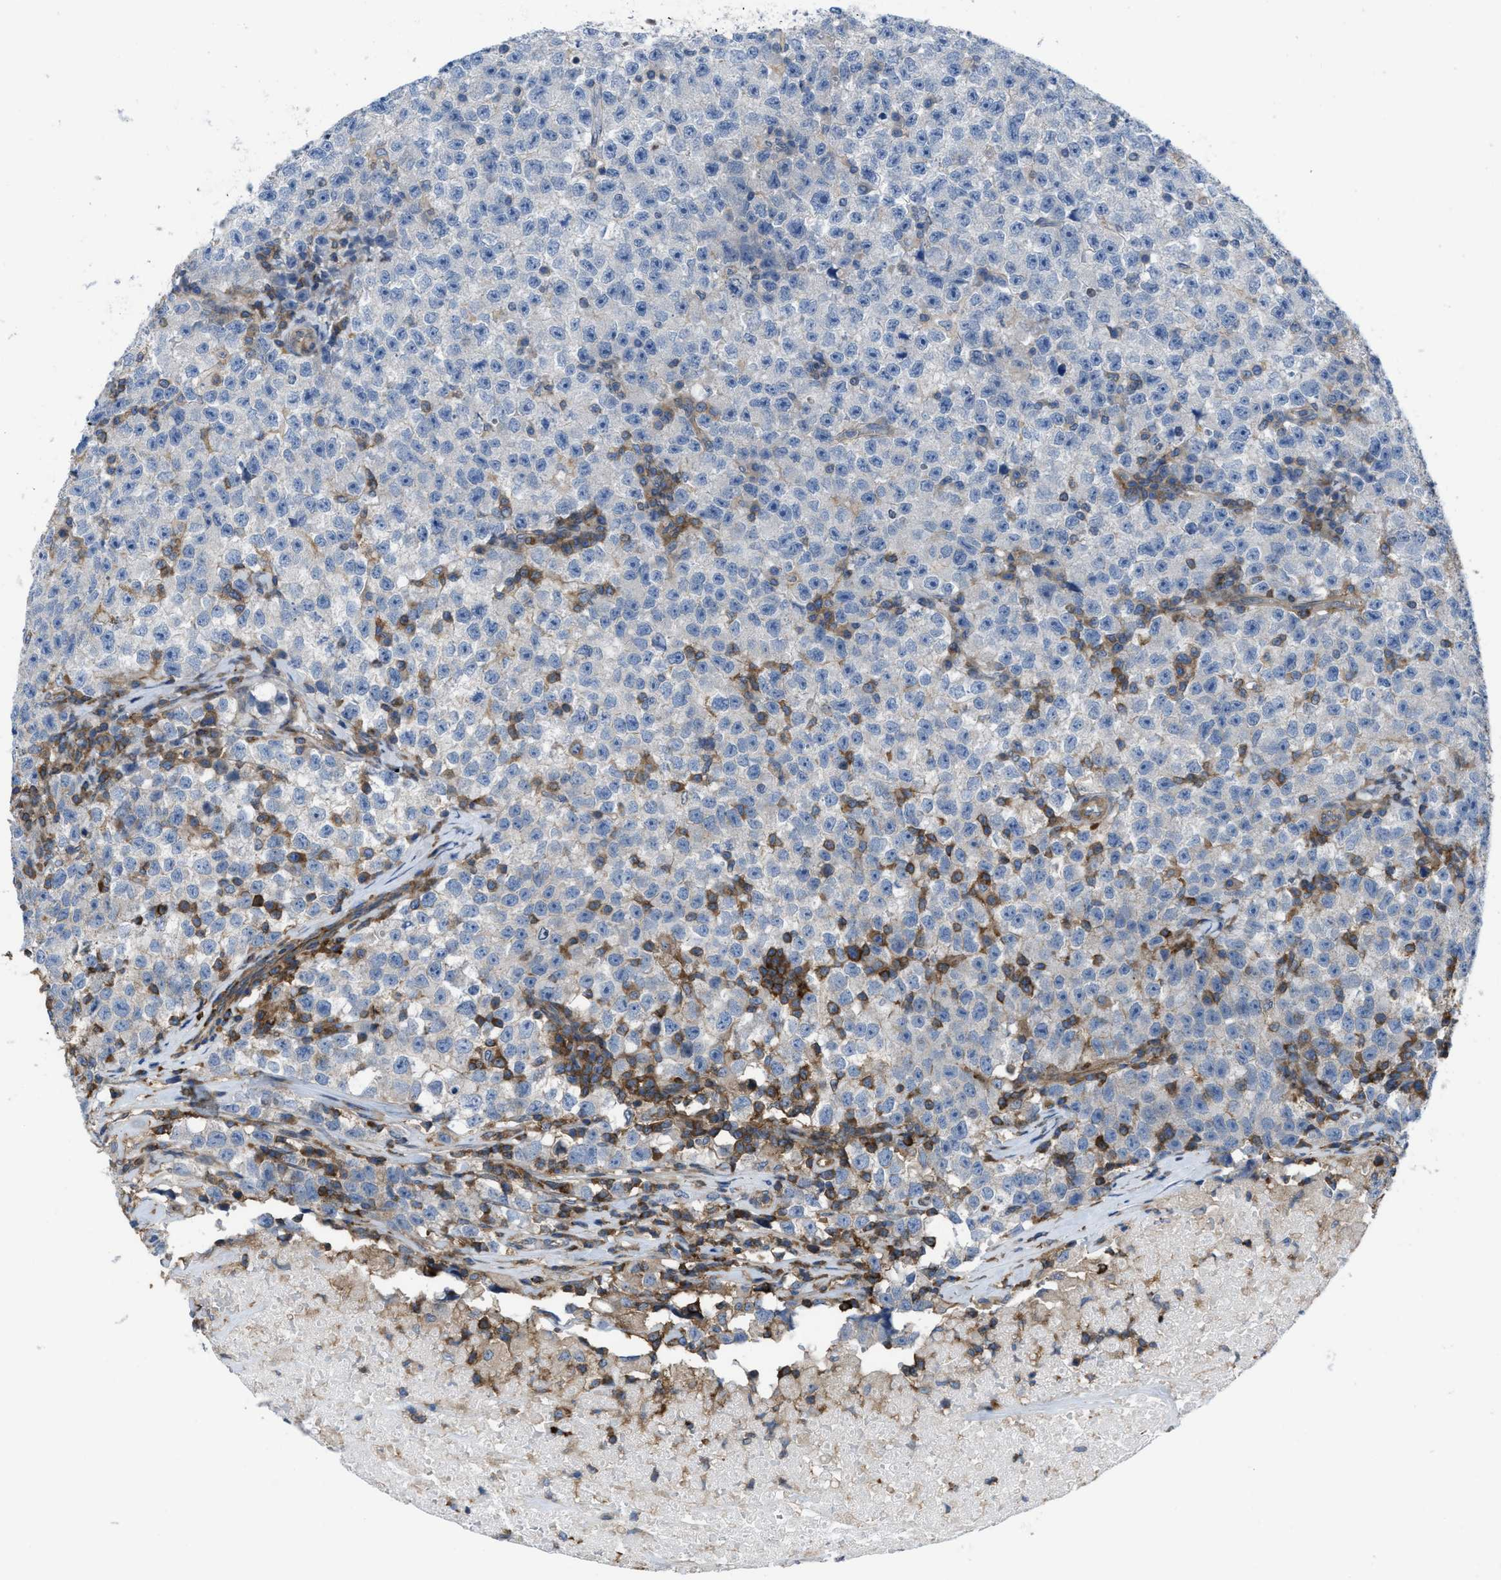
{"staining": {"intensity": "negative", "quantity": "none", "location": "none"}, "tissue": "testis cancer", "cell_type": "Tumor cells", "image_type": "cancer", "snomed": [{"axis": "morphology", "description": "Seminoma, NOS"}, {"axis": "topography", "description": "Testis"}], "caption": "The IHC histopathology image has no significant positivity in tumor cells of testis seminoma tissue.", "gene": "MYO18A", "patient": {"sex": "male", "age": 22}}